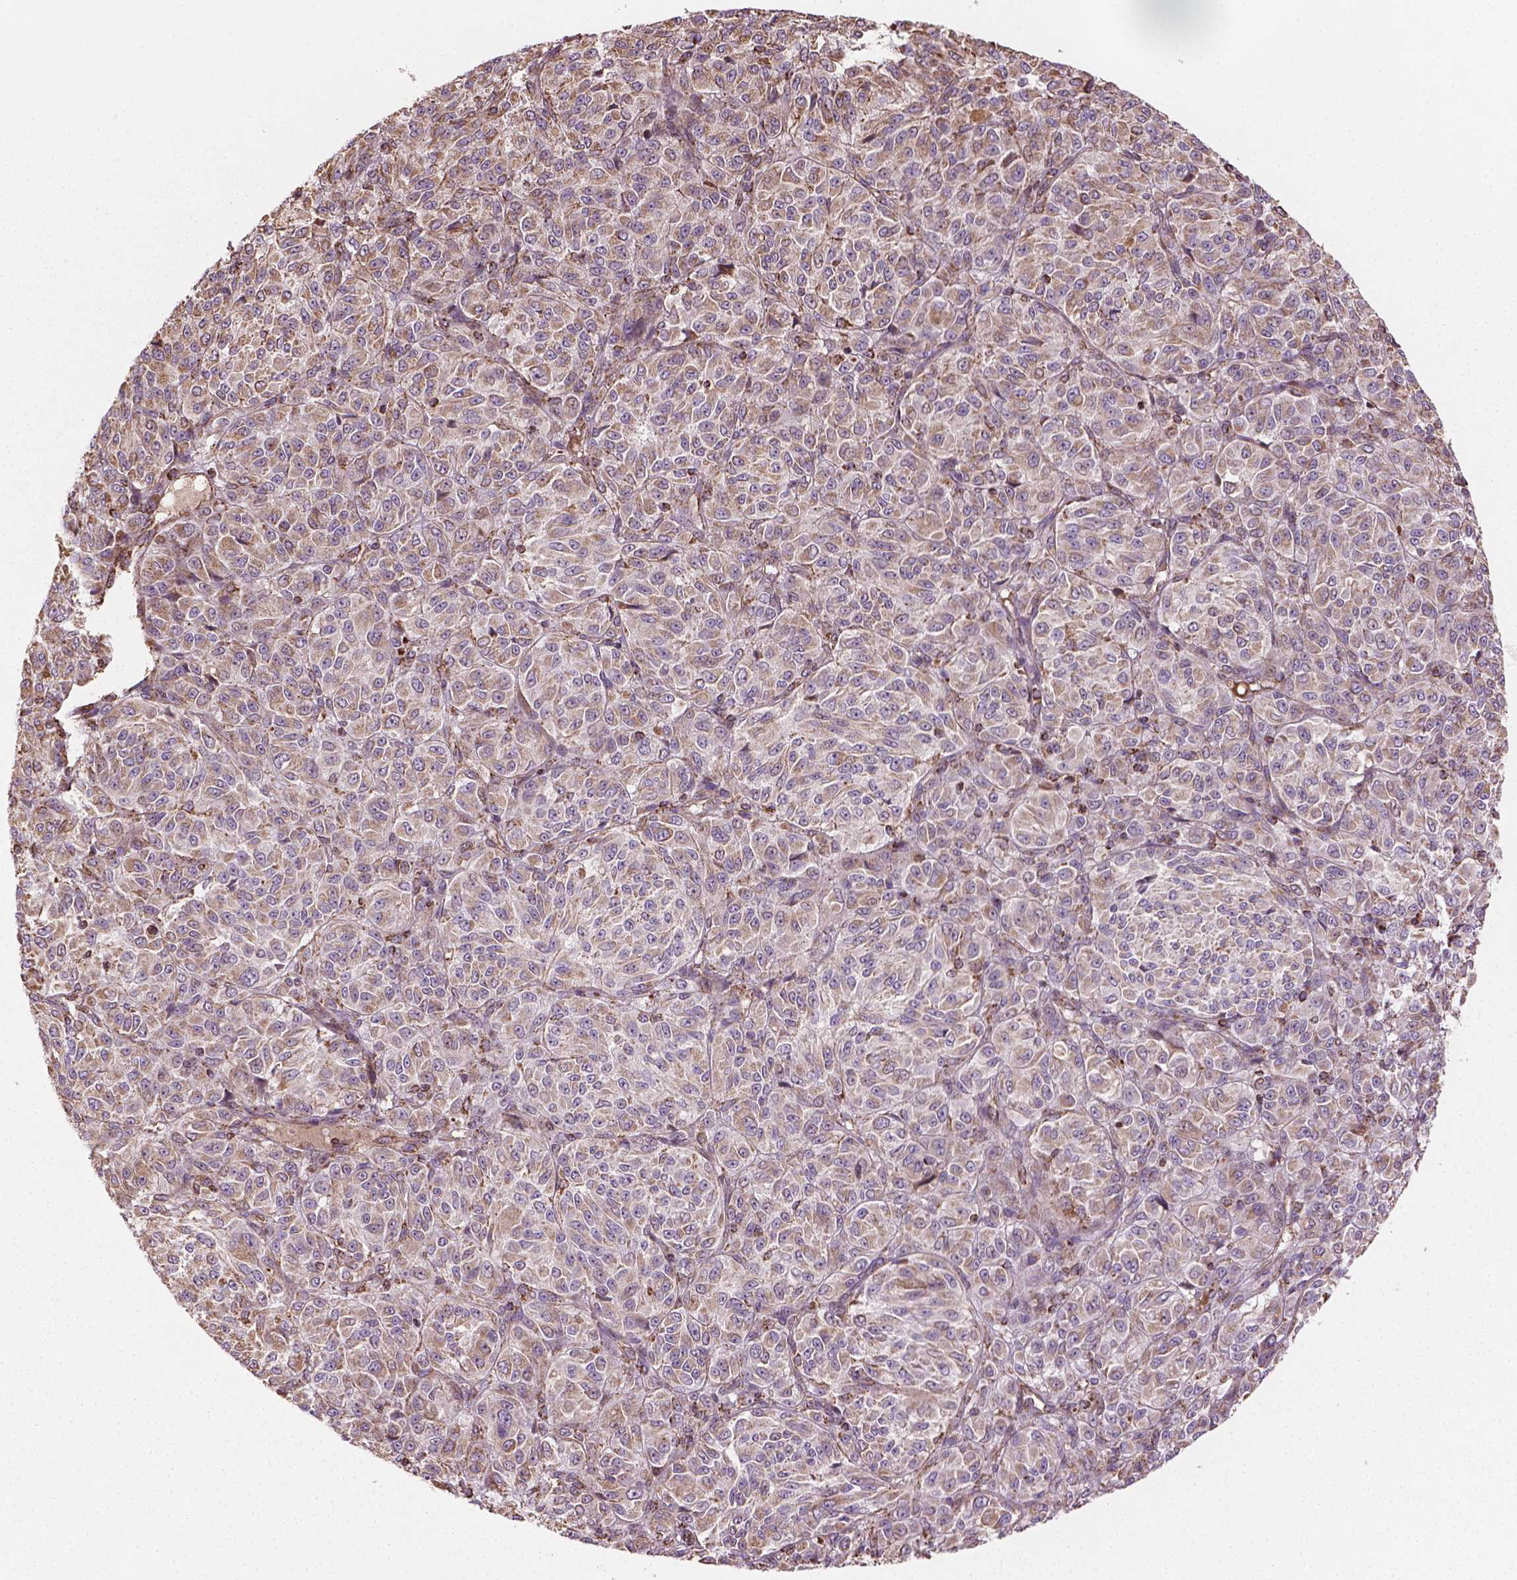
{"staining": {"intensity": "weak", "quantity": ">75%", "location": "cytoplasmic/membranous"}, "tissue": "melanoma", "cell_type": "Tumor cells", "image_type": "cancer", "snomed": [{"axis": "morphology", "description": "Malignant melanoma, Metastatic site"}, {"axis": "topography", "description": "Brain"}], "caption": "Malignant melanoma (metastatic site) stained with DAB immunohistochemistry reveals low levels of weak cytoplasmic/membranous expression in approximately >75% of tumor cells.", "gene": "HS3ST3A1", "patient": {"sex": "female", "age": 56}}